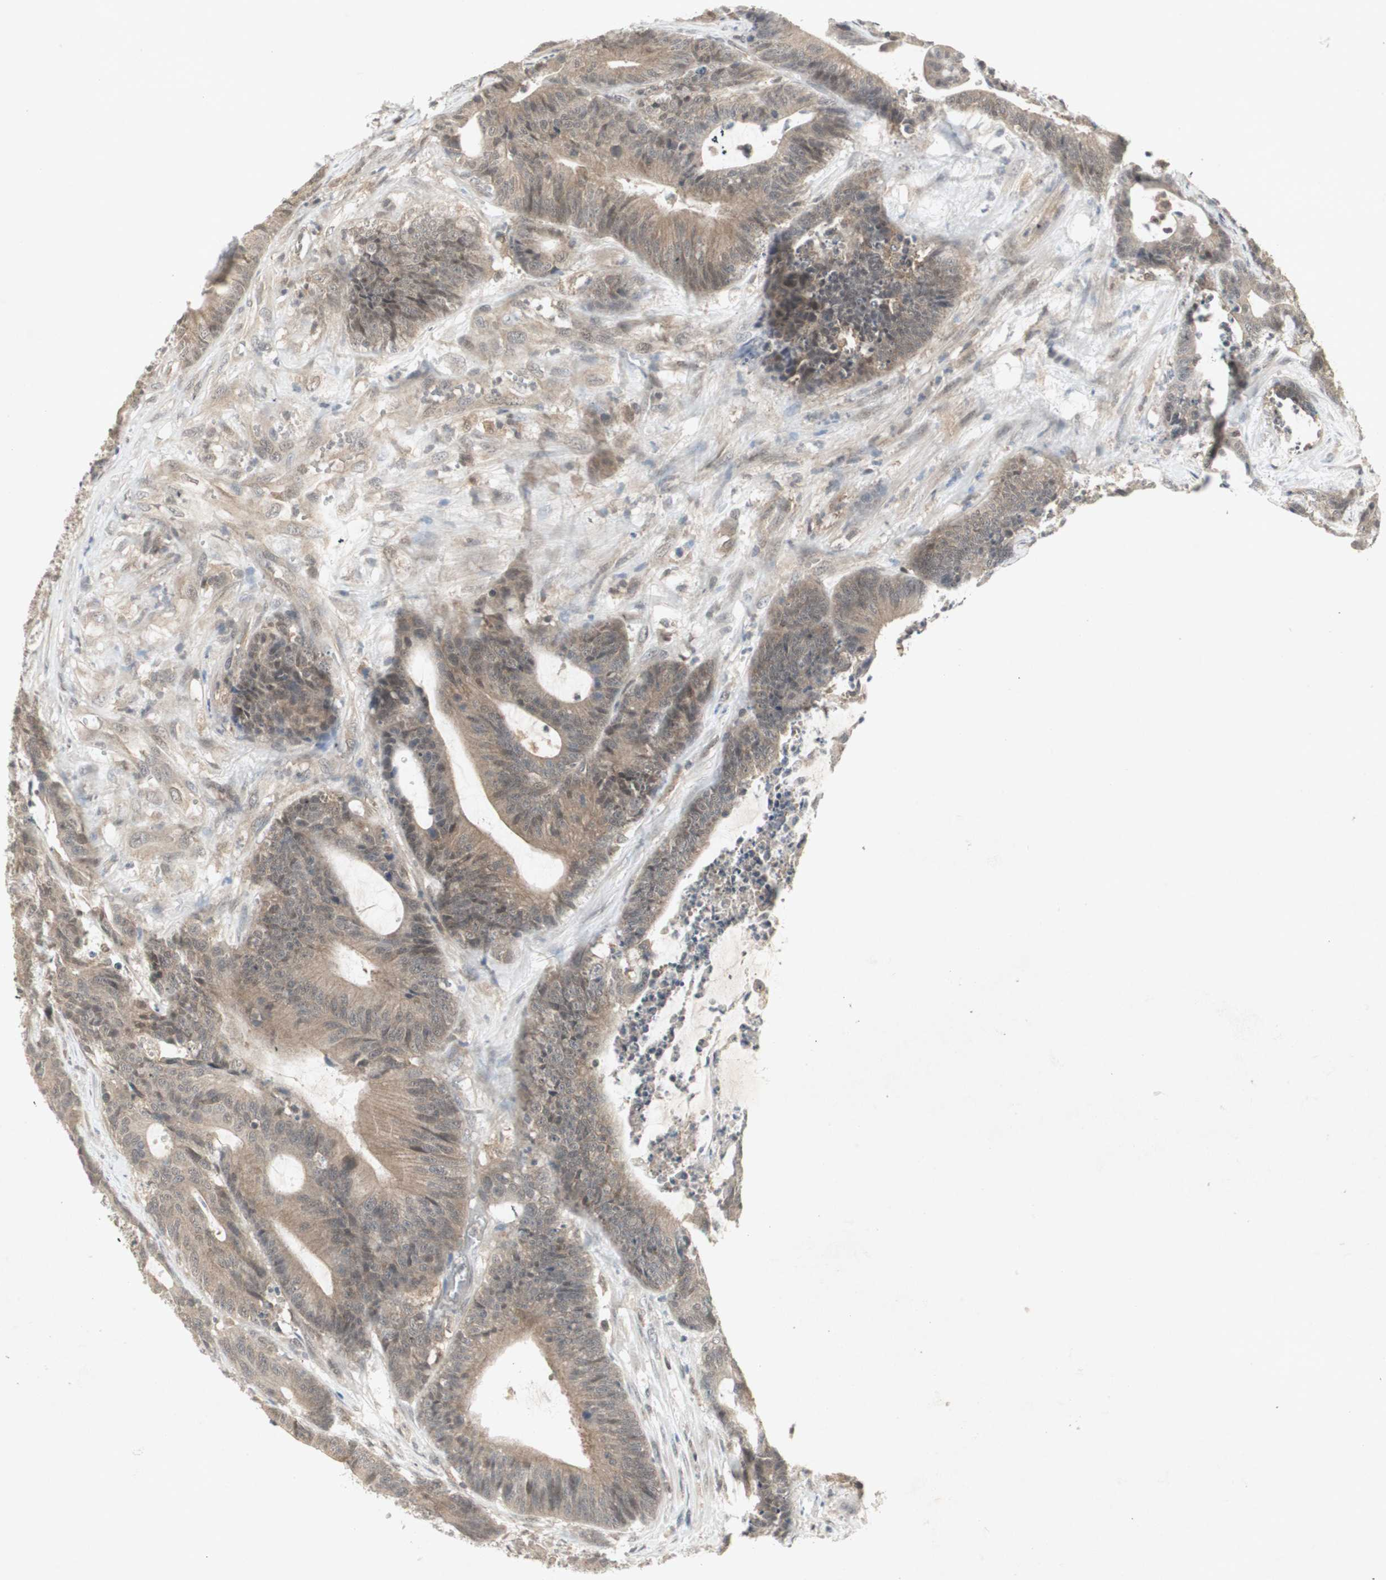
{"staining": {"intensity": "weak", "quantity": ">75%", "location": "cytoplasmic/membranous"}, "tissue": "colorectal cancer", "cell_type": "Tumor cells", "image_type": "cancer", "snomed": [{"axis": "morphology", "description": "Adenocarcinoma, NOS"}, {"axis": "topography", "description": "Colon"}], "caption": "This is an image of immunohistochemistry (IHC) staining of colorectal adenocarcinoma, which shows weak positivity in the cytoplasmic/membranous of tumor cells.", "gene": "PTPA", "patient": {"sex": "female", "age": 84}}